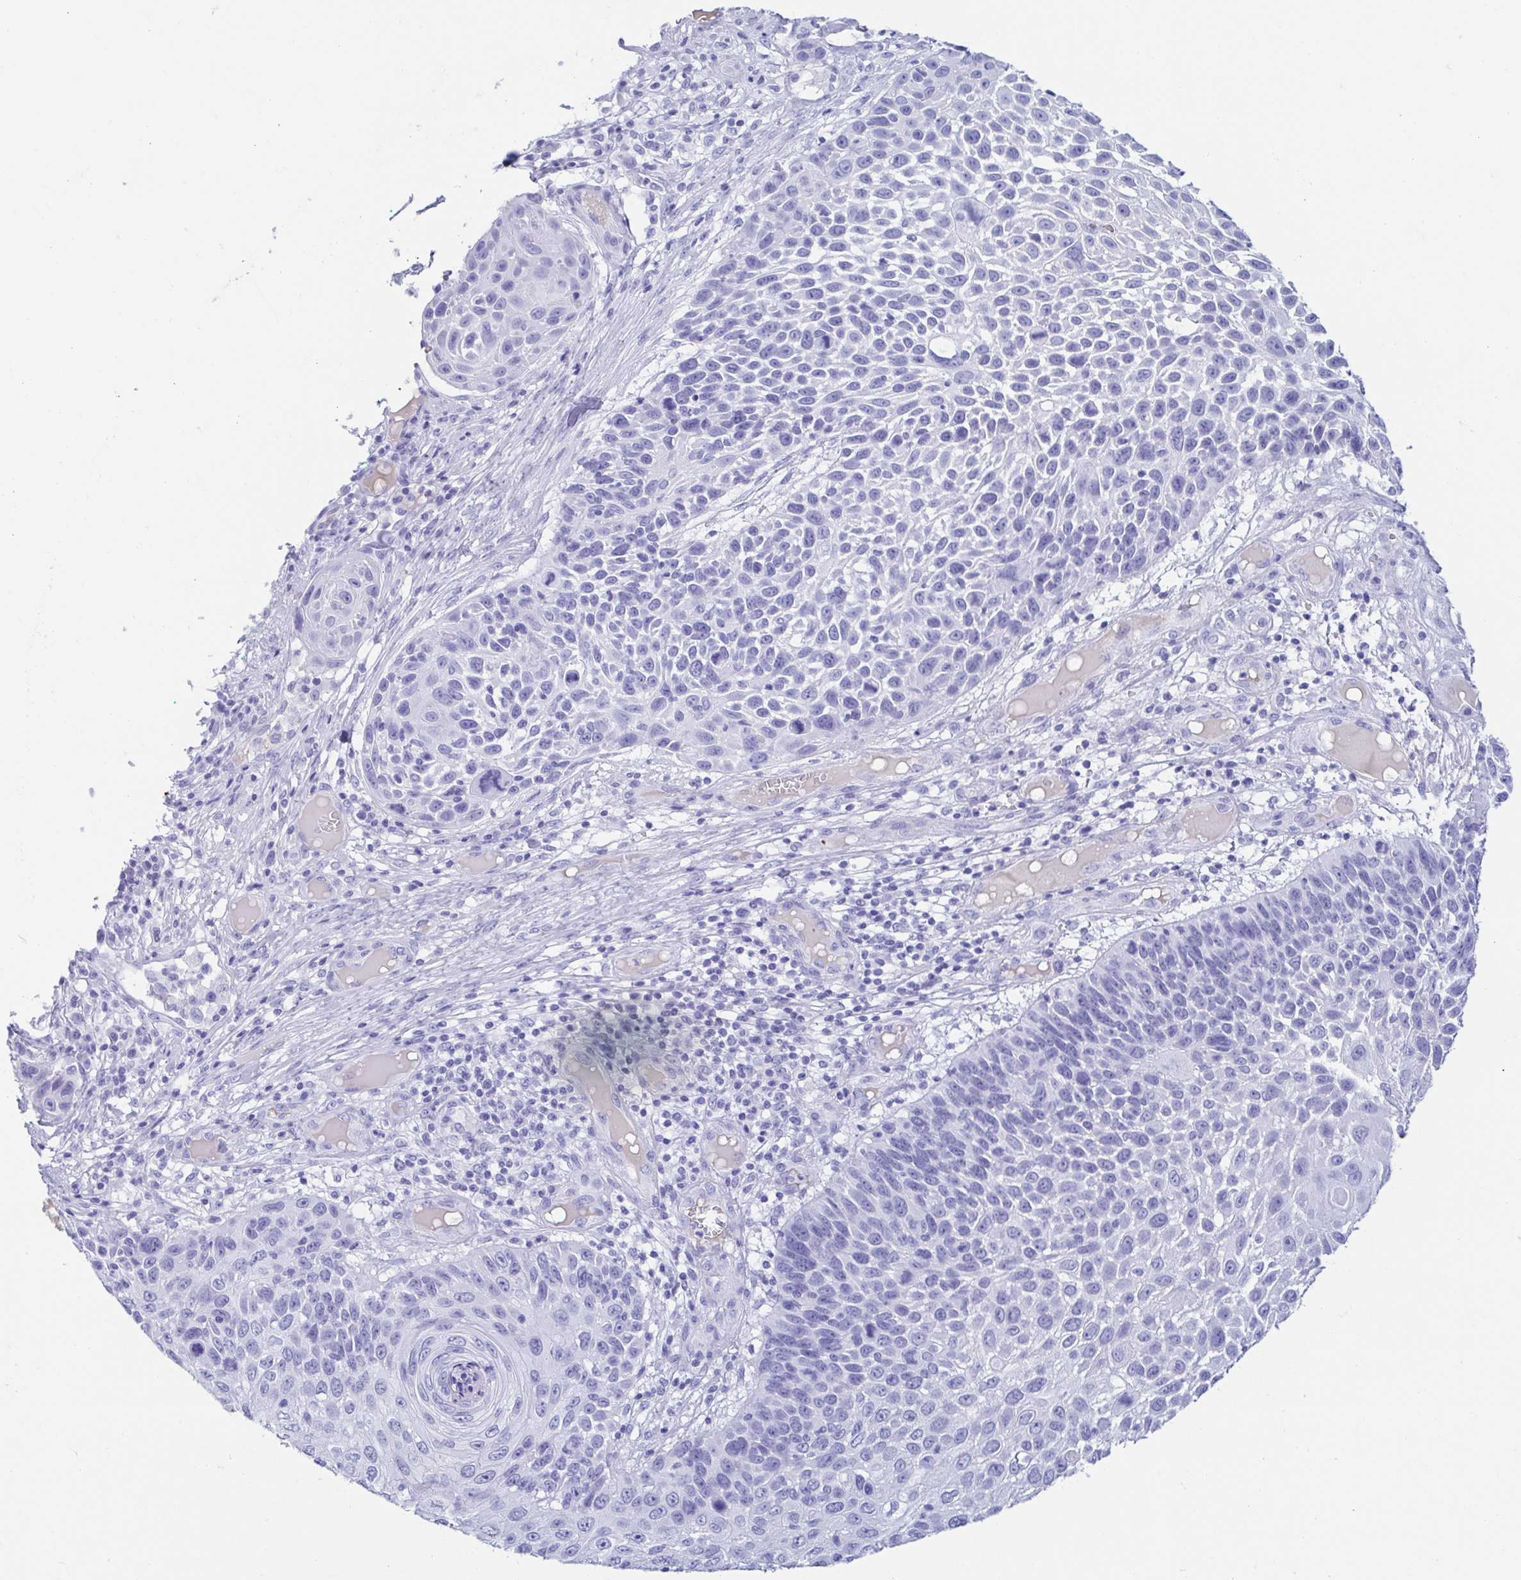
{"staining": {"intensity": "negative", "quantity": "none", "location": "none"}, "tissue": "skin cancer", "cell_type": "Tumor cells", "image_type": "cancer", "snomed": [{"axis": "morphology", "description": "Squamous cell carcinoma, NOS"}, {"axis": "topography", "description": "Skin"}], "caption": "An IHC micrograph of skin cancer (squamous cell carcinoma) is shown. There is no staining in tumor cells of skin cancer (squamous cell carcinoma).", "gene": "GKN1", "patient": {"sex": "male", "age": 92}}